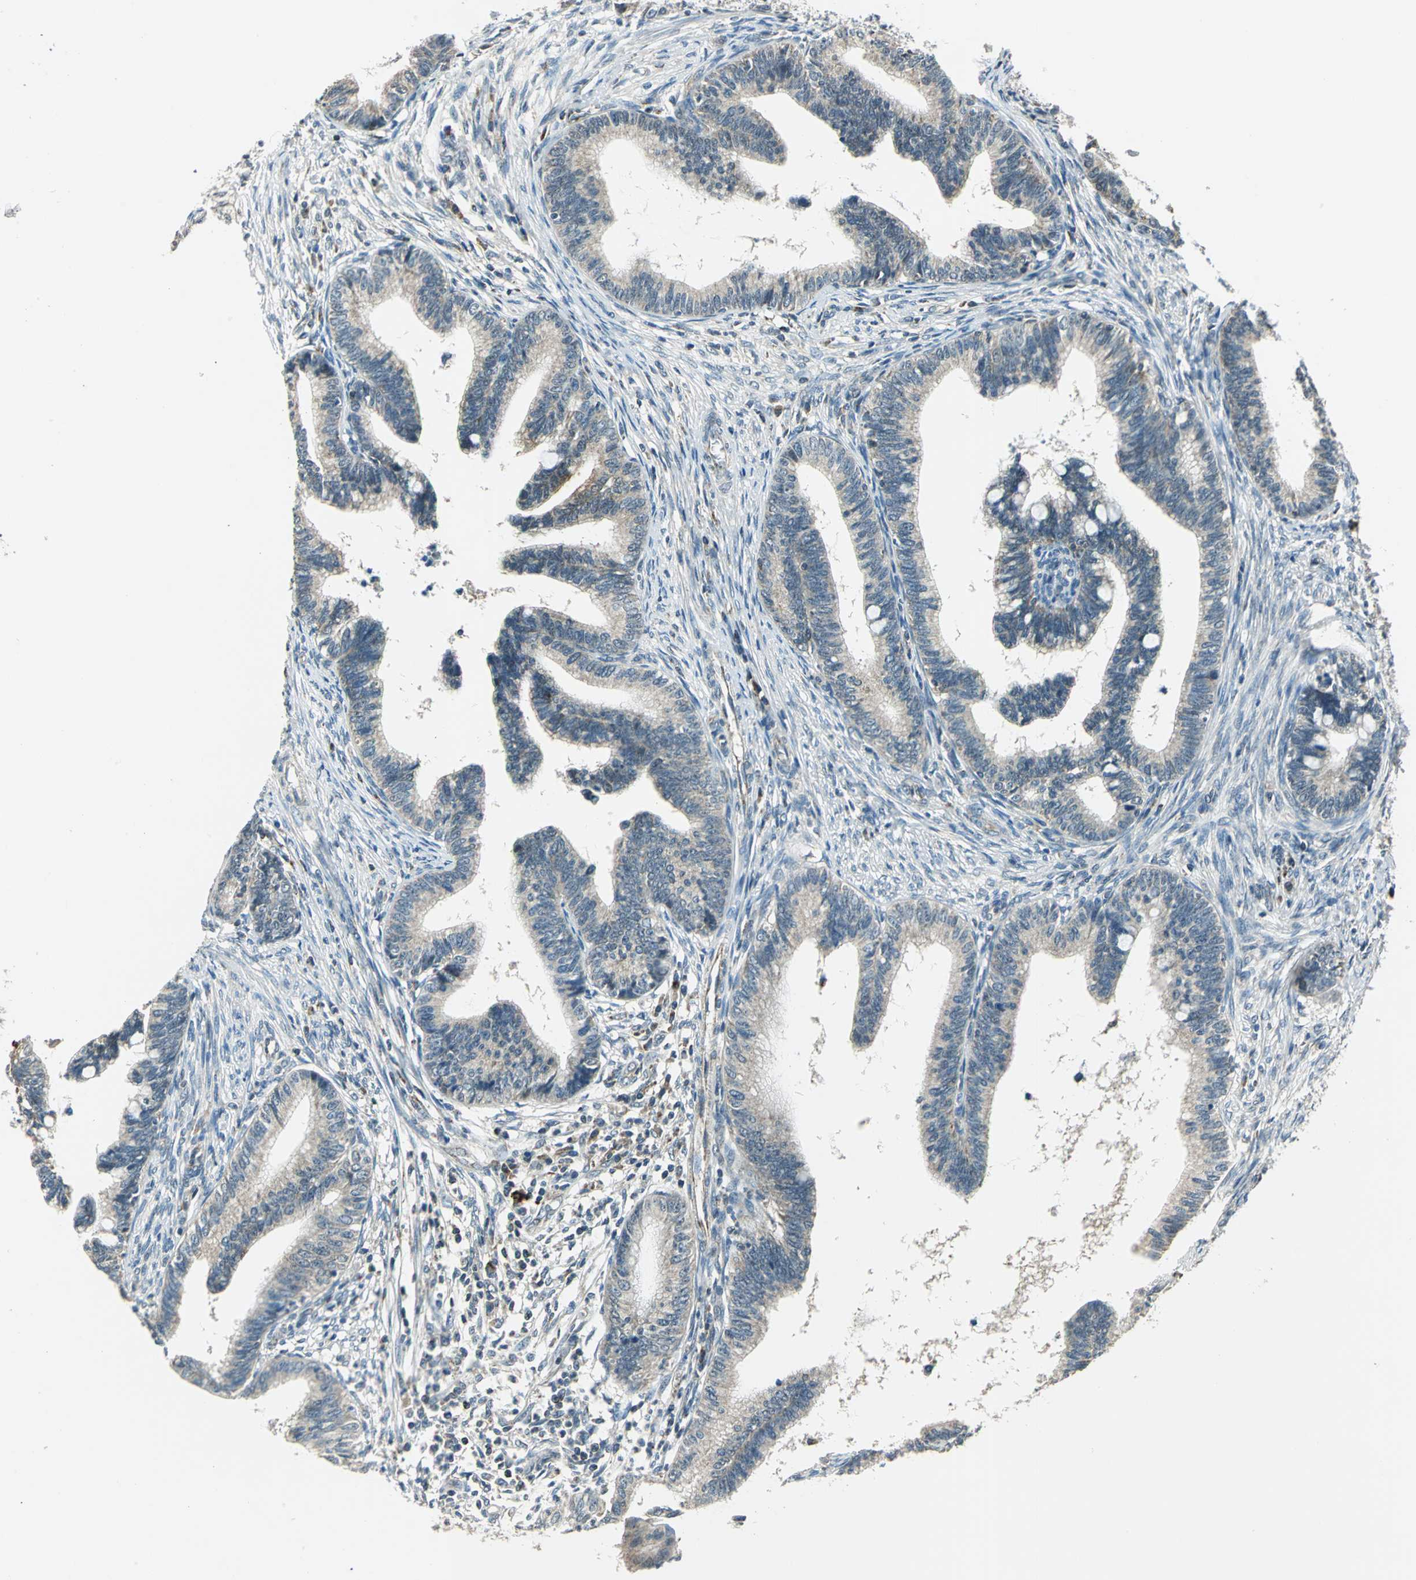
{"staining": {"intensity": "weak", "quantity": ">75%", "location": "cytoplasmic/membranous"}, "tissue": "cervical cancer", "cell_type": "Tumor cells", "image_type": "cancer", "snomed": [{"axis": "morphology", "description": "Adenocarcinoma, NOS"}, {"axis": "topography", "description": "Cervix"}], "caption": "A low amount of weak cytoplasmic/membranous expression is seen in about >75% of tumor cells in cervical cancer tissue.", "gene": "NUDT2", "patient": {"sex": "female", "age": 36}}